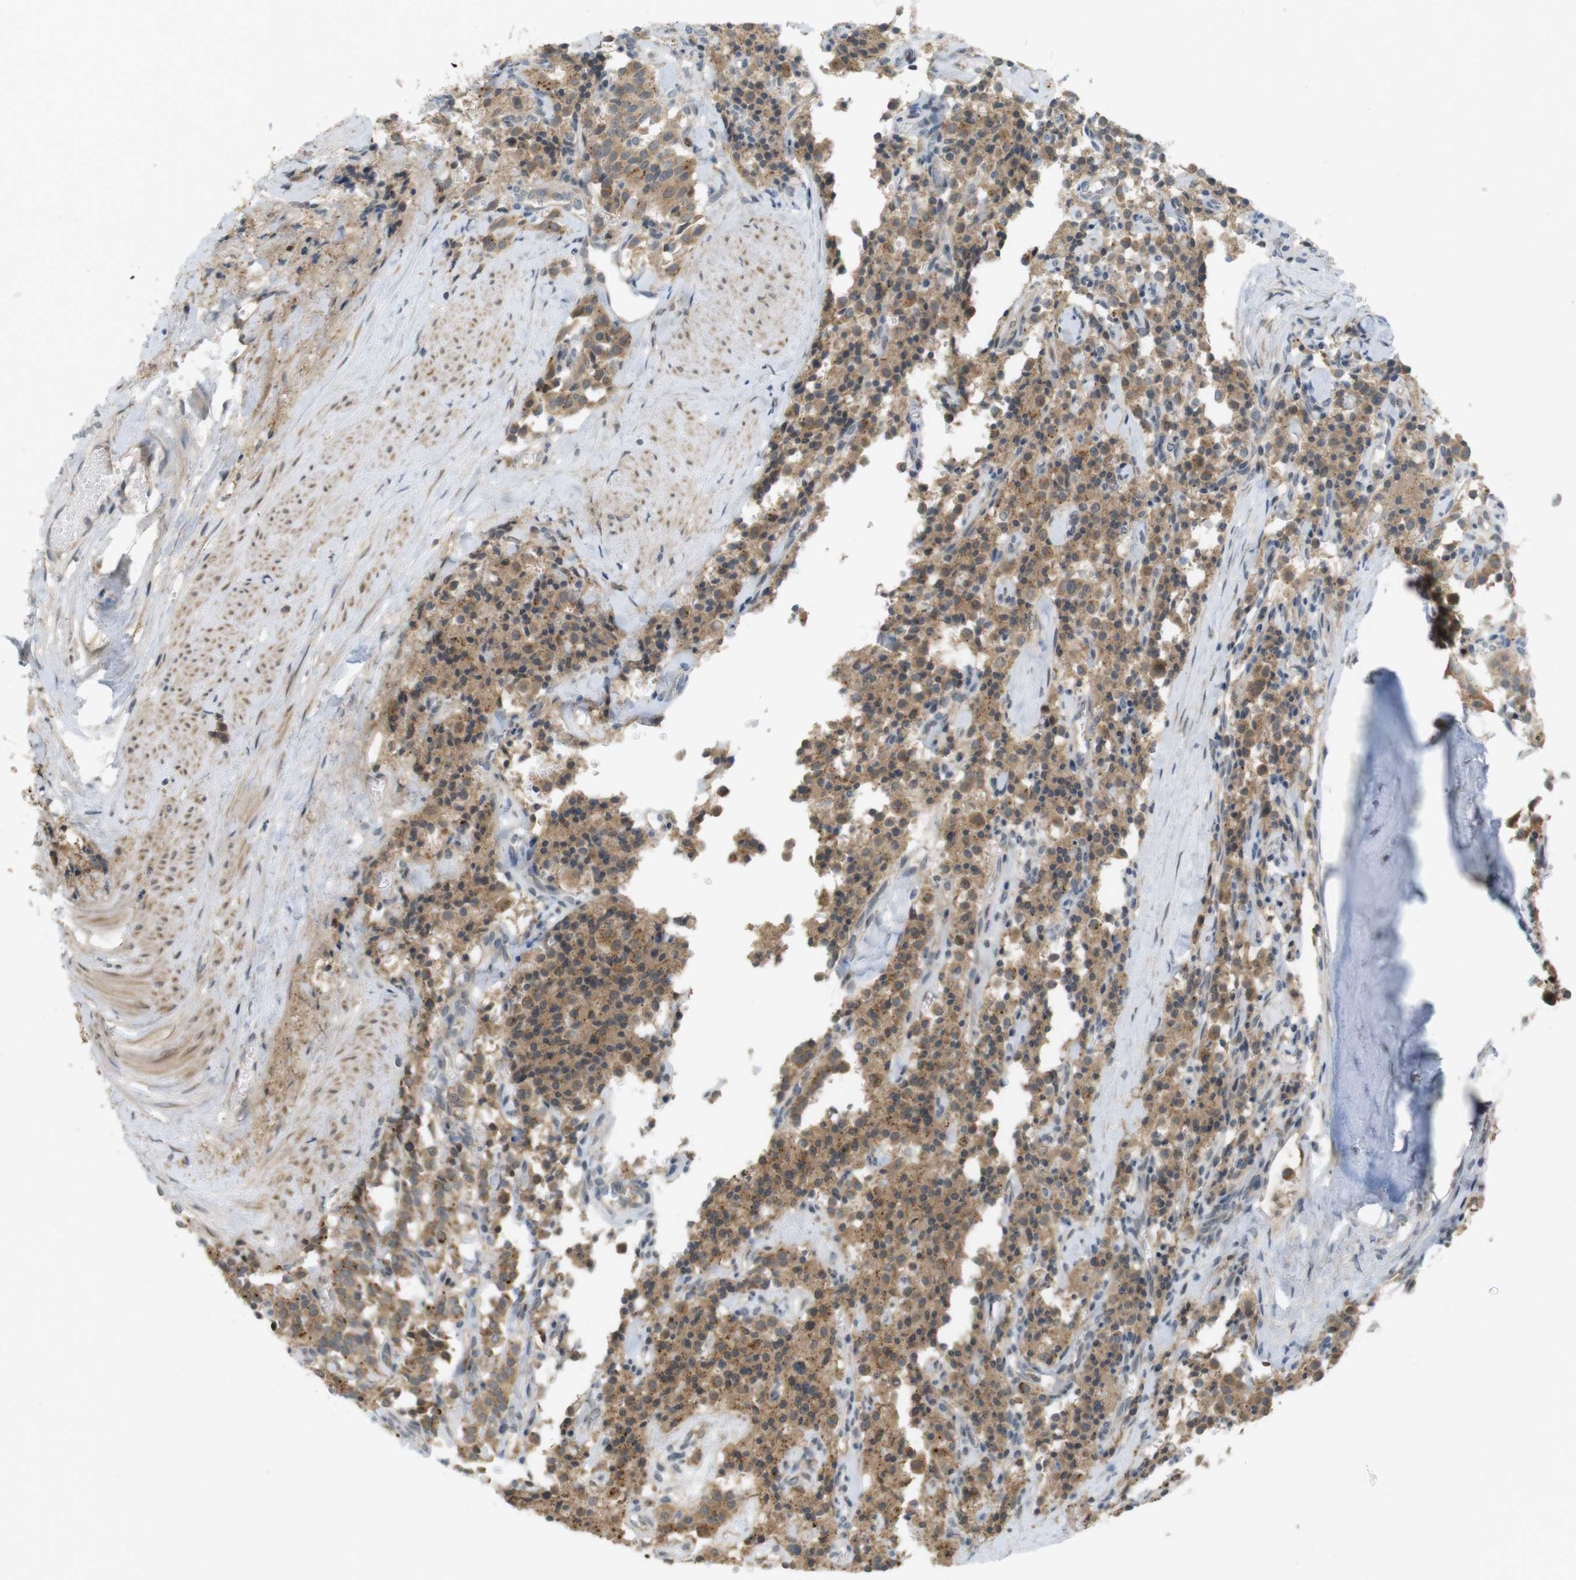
{"staining": {"intensity": "moderate", "quantity": ">75%", "location": "cytoplasmic/membranous"}, "tissue": "carcinoid", "cell_type": "Tumor cells", "image_type": "cancer", "snomed": [{"axis": "morphology", "description": "Carcinoid, malignant, NOS"}, {"axis": "topography", "description": "Lung"}], "caption": "A micrograph of malignant carcinoid stained for a protein shows moderate cytoplasmic/membranous brown staining in tumor cells.", "gene": "CLRN3", "patient": {"sex": "male", "age": 30}}